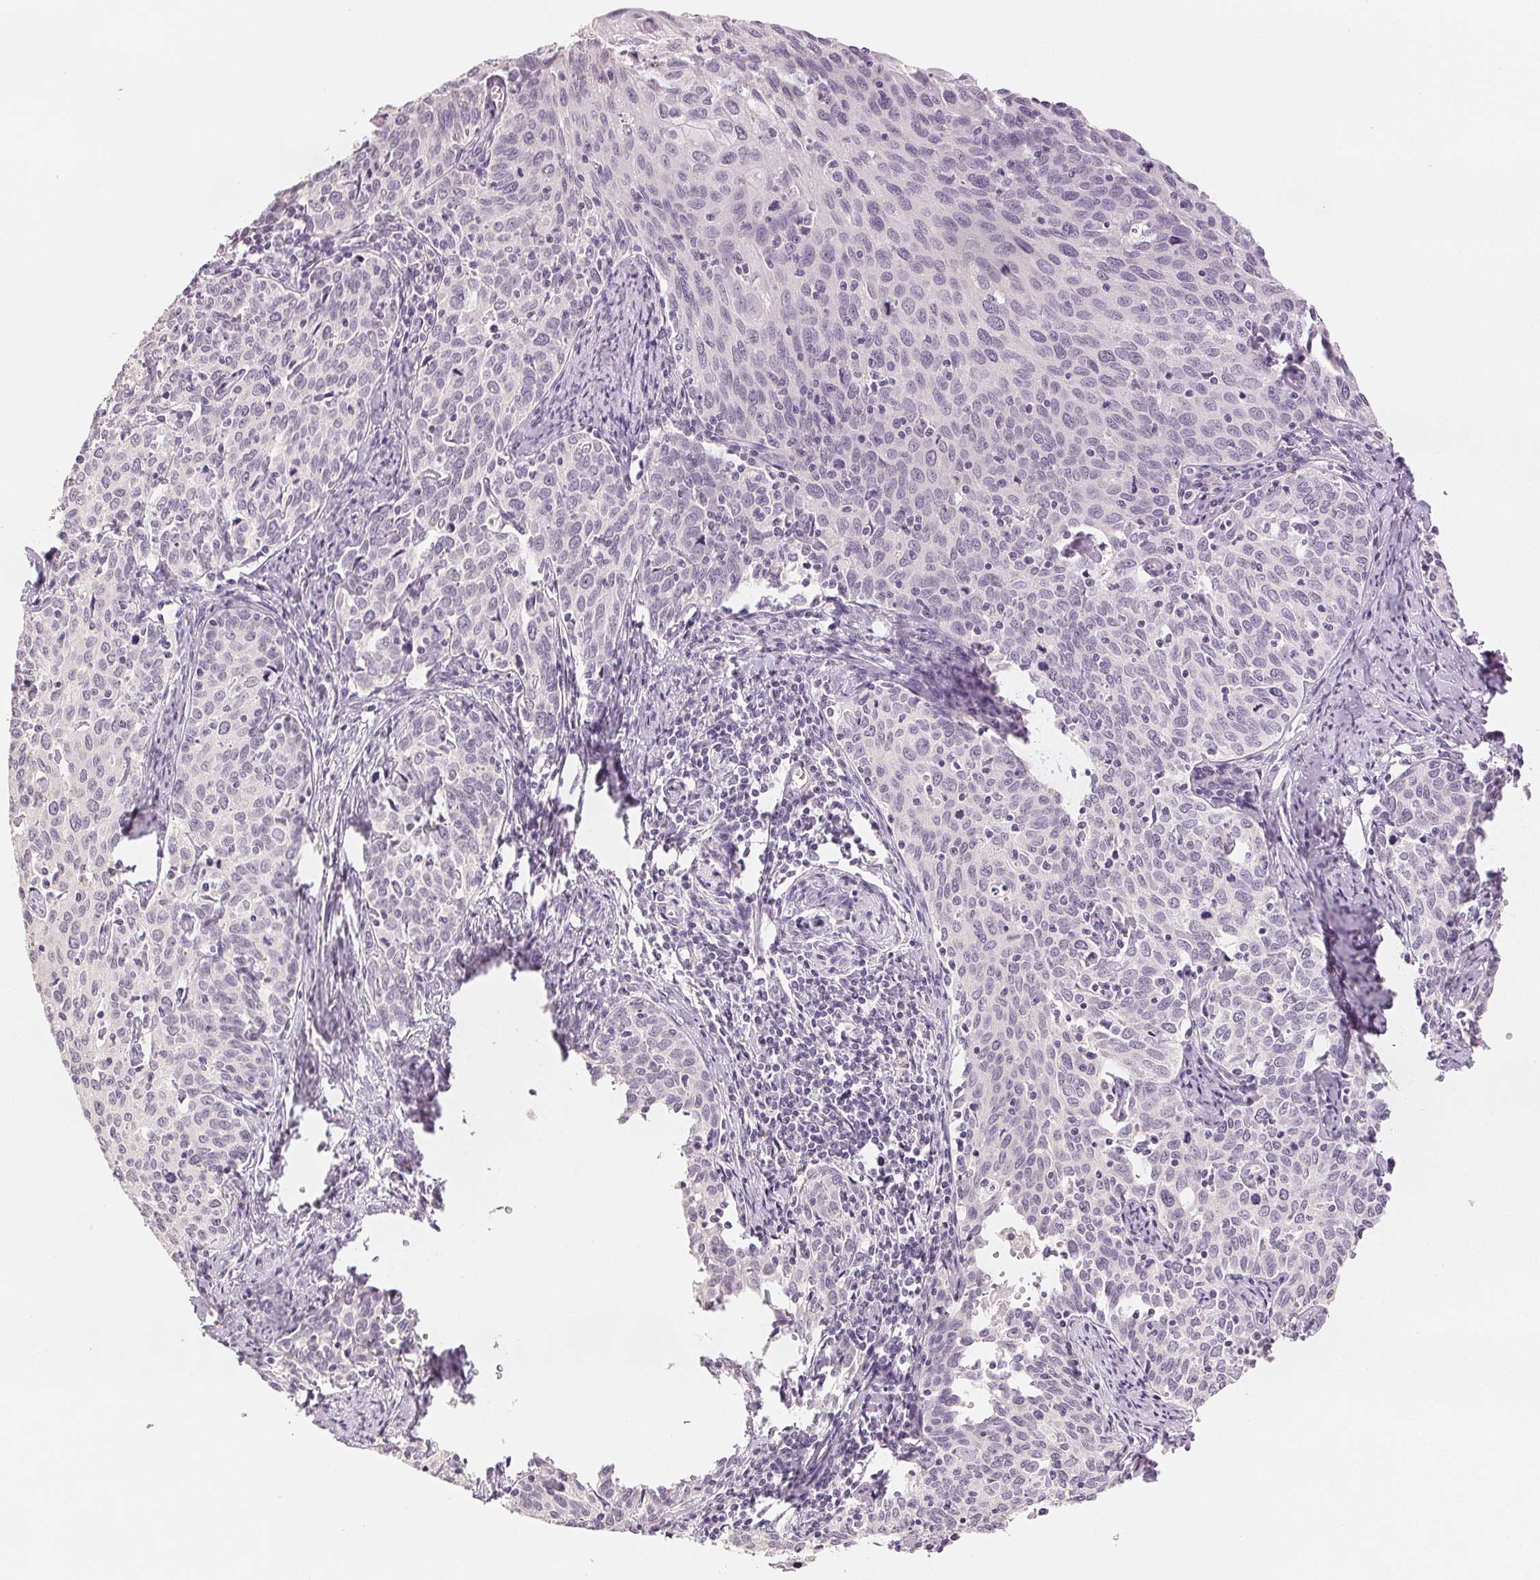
{"staining": {"intensity": "negative", "quantity": "none", "location": "none"}, "tissue": "cervical cancer", "cell_type": "Tumor cells", "image_type": "cancer", "snomed": [{"axis": "morphology", "description": "Squamous cell carcinoma, NOS"}, {"axis": "topography", "description": "Cervix"}], "caption": "There is no significant positivity in tumor cells of squamous cell carcinoma (cervical).", "gene": "SCGN", "patient": {"sex": "female", "age": 62}}